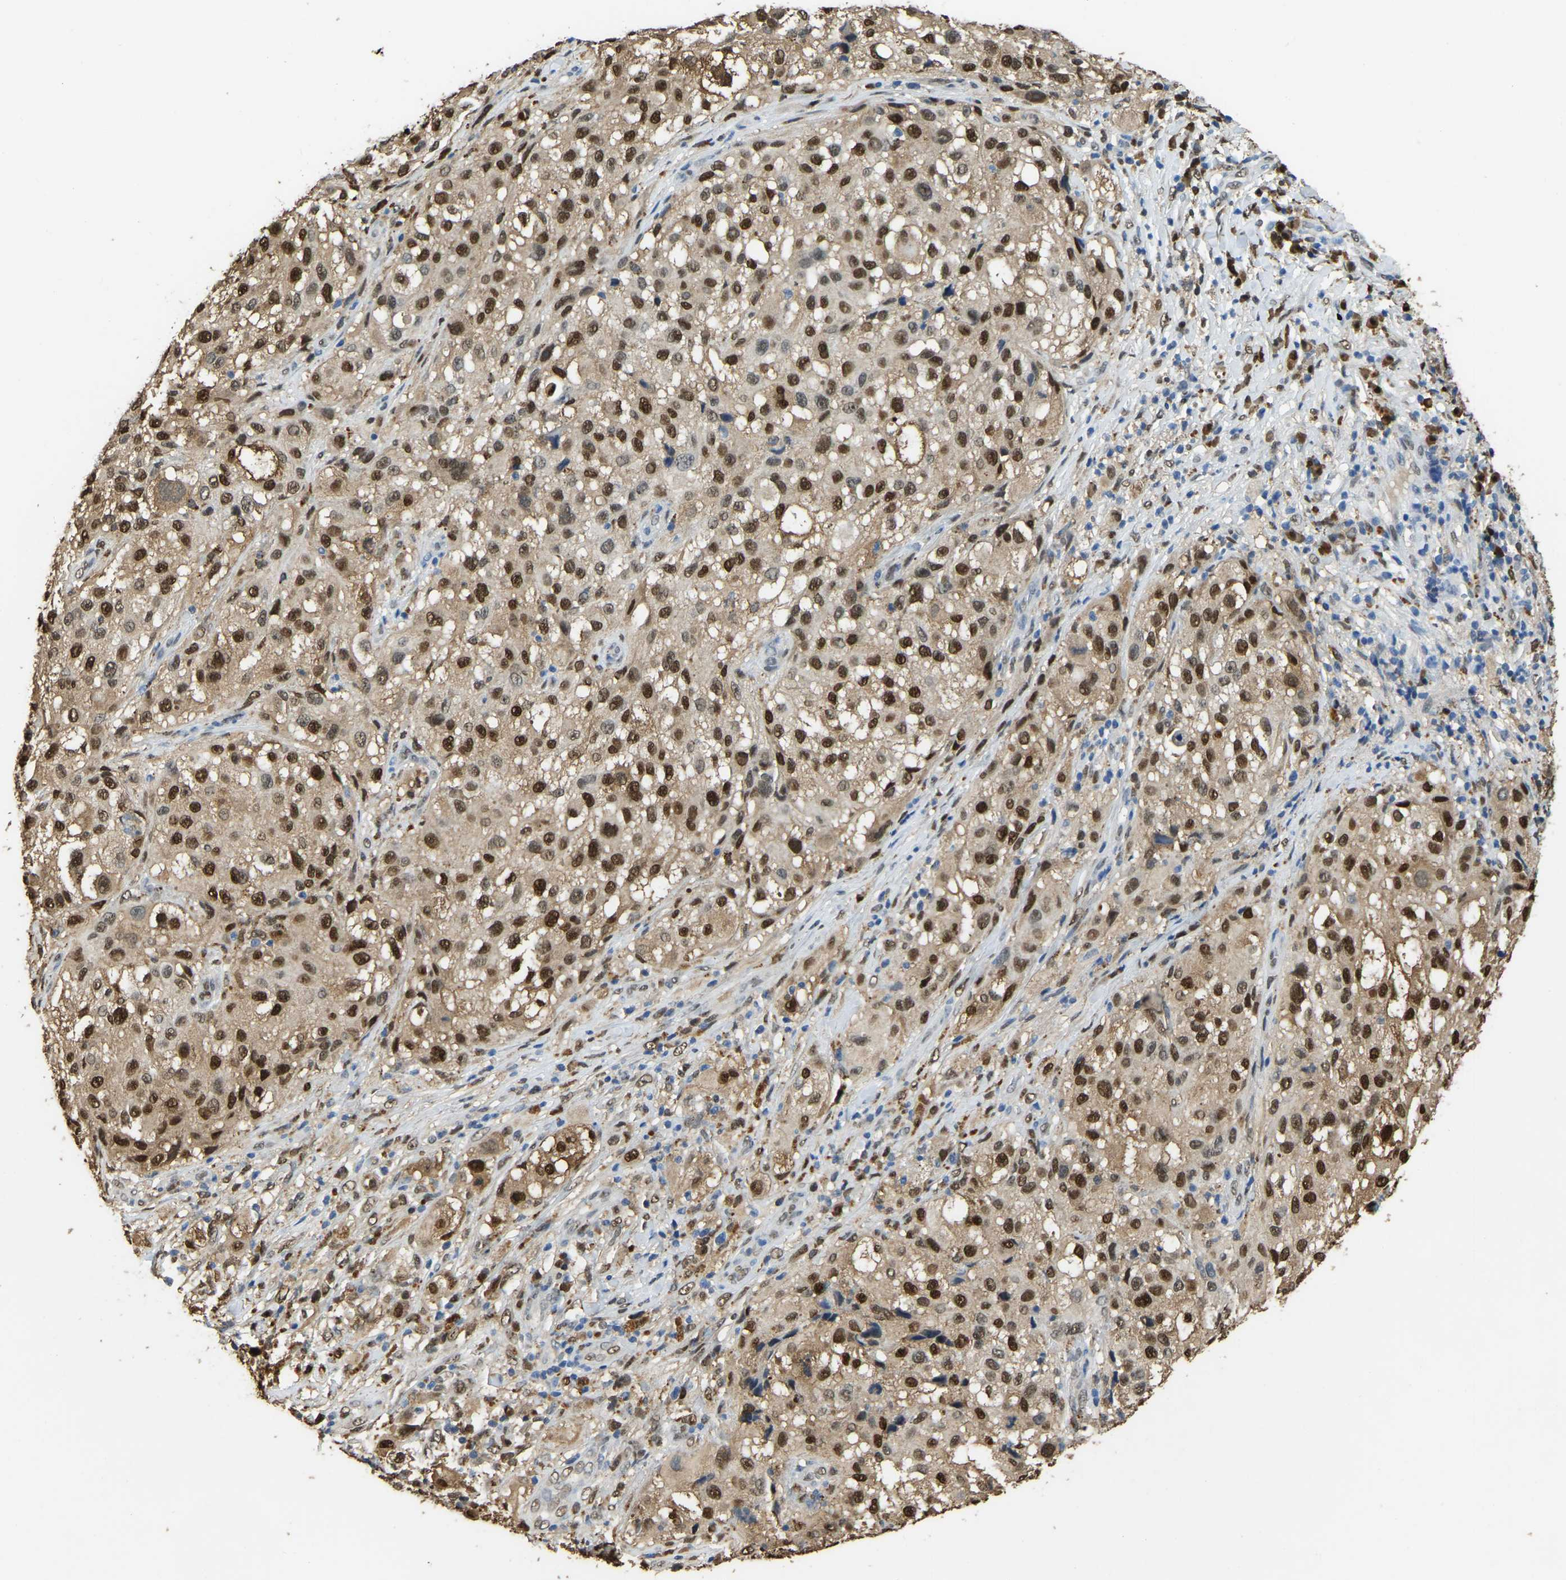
{"staining": {"intensity": "strong", "quantity": ">75%", "location": "cytoplasmic/membranous,nuclear"}, "tissue": "melanoma", "cell_type": "Tumor cells", "image_type": "cancer", "snomed": [{"axis": "morphology", "description": "Necrosis, NOS"}, {"axis": "morphology", "description": "Malignant melanoma, NOS"}, {"axis": "topography", "description": "Skin"}], "caption": "DAB immunohistochemical staining of human malignant melanoma reveals strong cytoplasmic/membranous and nuclear protein expression in approximately >75% of tumor cells. The protein of interest is stained brown, and the nuclei are stained in blue (DAB (3,3'-diaminobenzidine) IHC with brightfield microscopy, high magnification).", "gene": "NANS", "patient": {"sex": "female", "age": 87}}